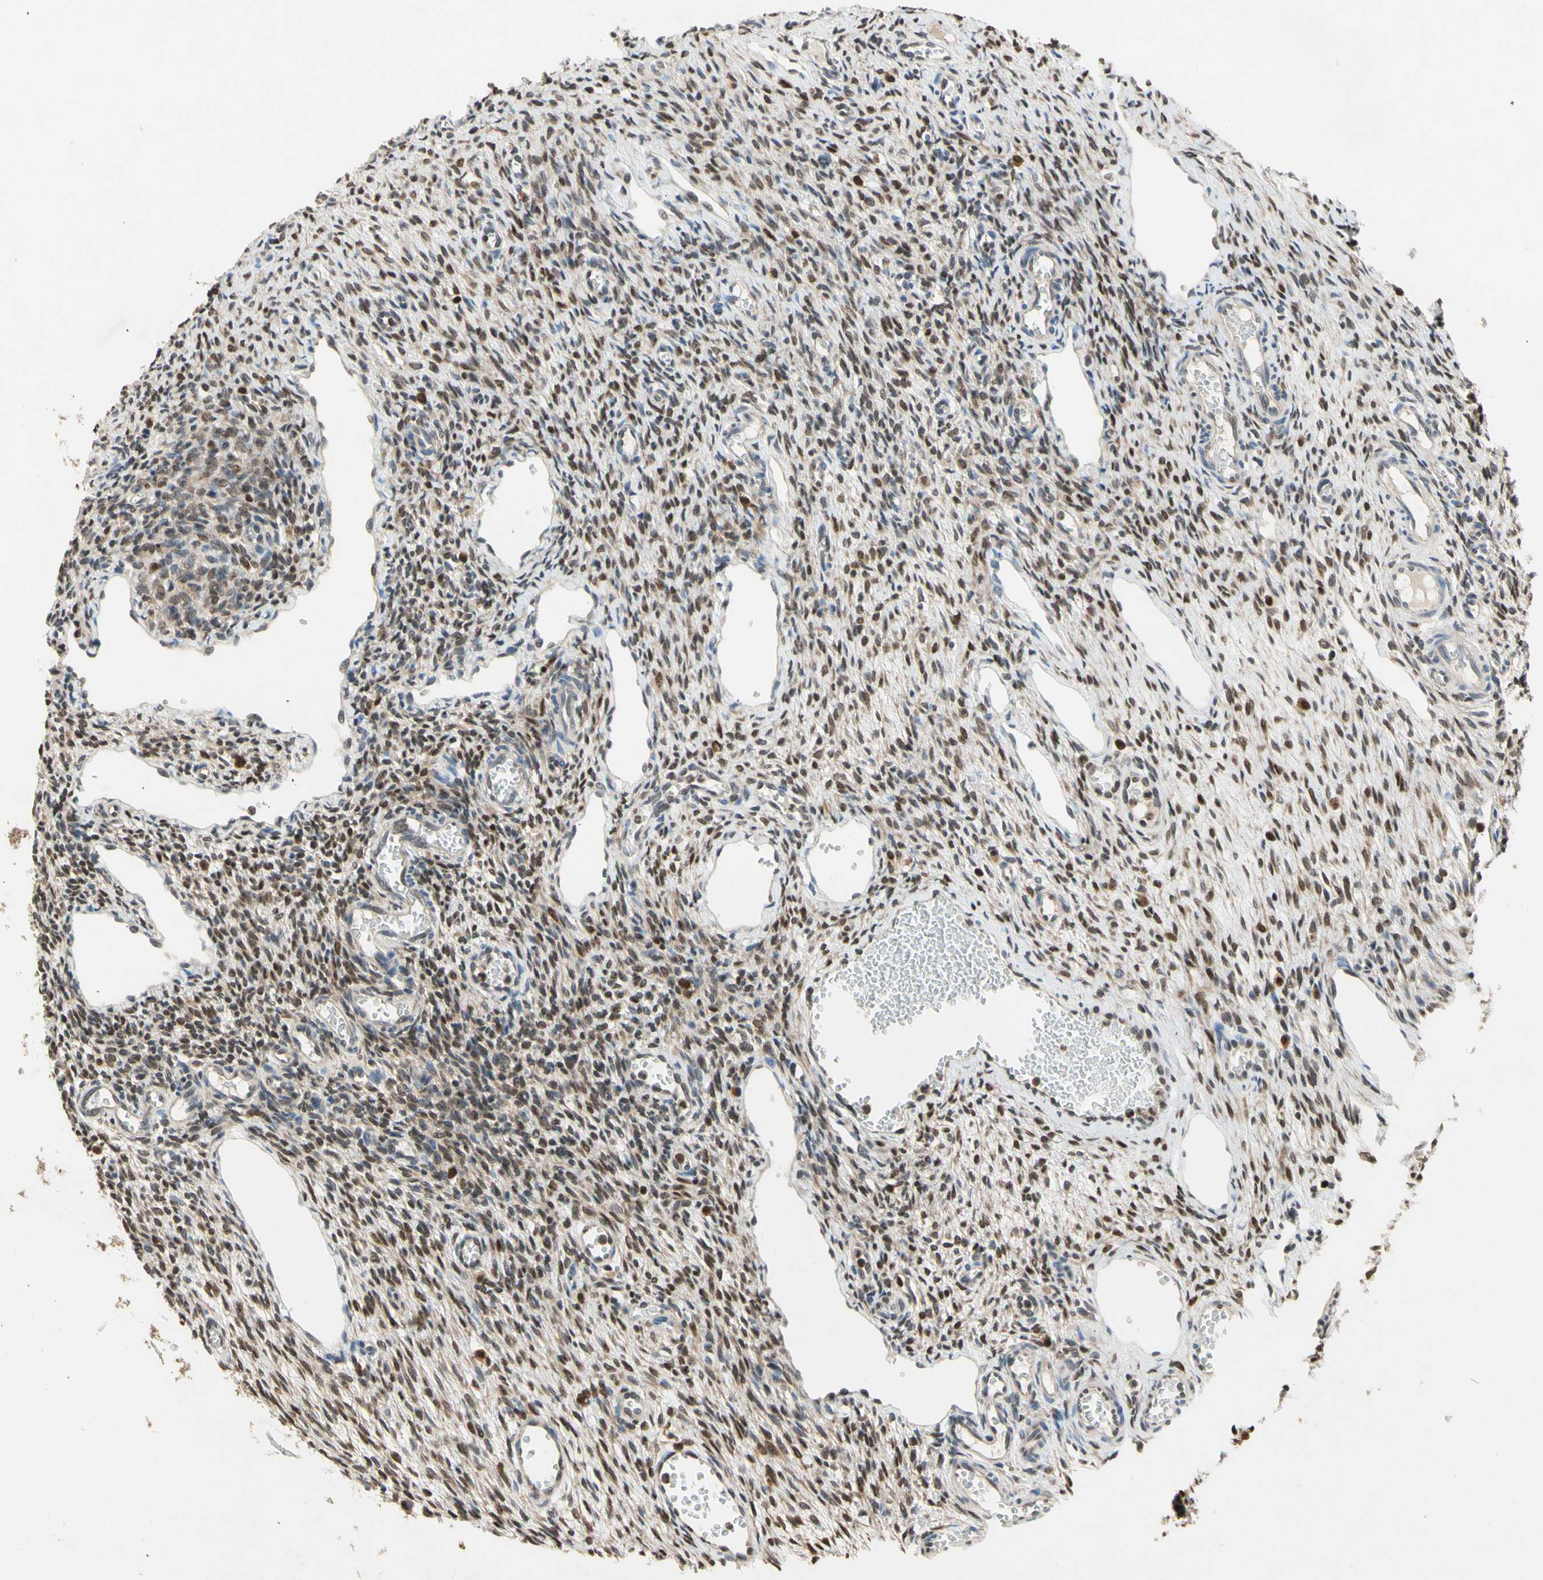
{"staining": {"intensity": "weak", "quantity": ">75%", "location": "cytoplasmic/membranous,nuclear"}, "tissue": "ovary", "cell_type": "Ovarian stroma cells", "image_type": "normal", "snomed": [{"axis": "morphology", "description": "Normal tissue, NOS"}, {"axis": "topography", "description": "Ovary"}], "caption": "This image demonstrates immunohistochemistry (IHC) staining of unremarkable ovary, with low weak cytoplasmic/membranous,nuclear positivity in approximately >75% of ovarian stroma cells.", "gene": "GSR", "patient": {"sex": "female", "age": 33}}